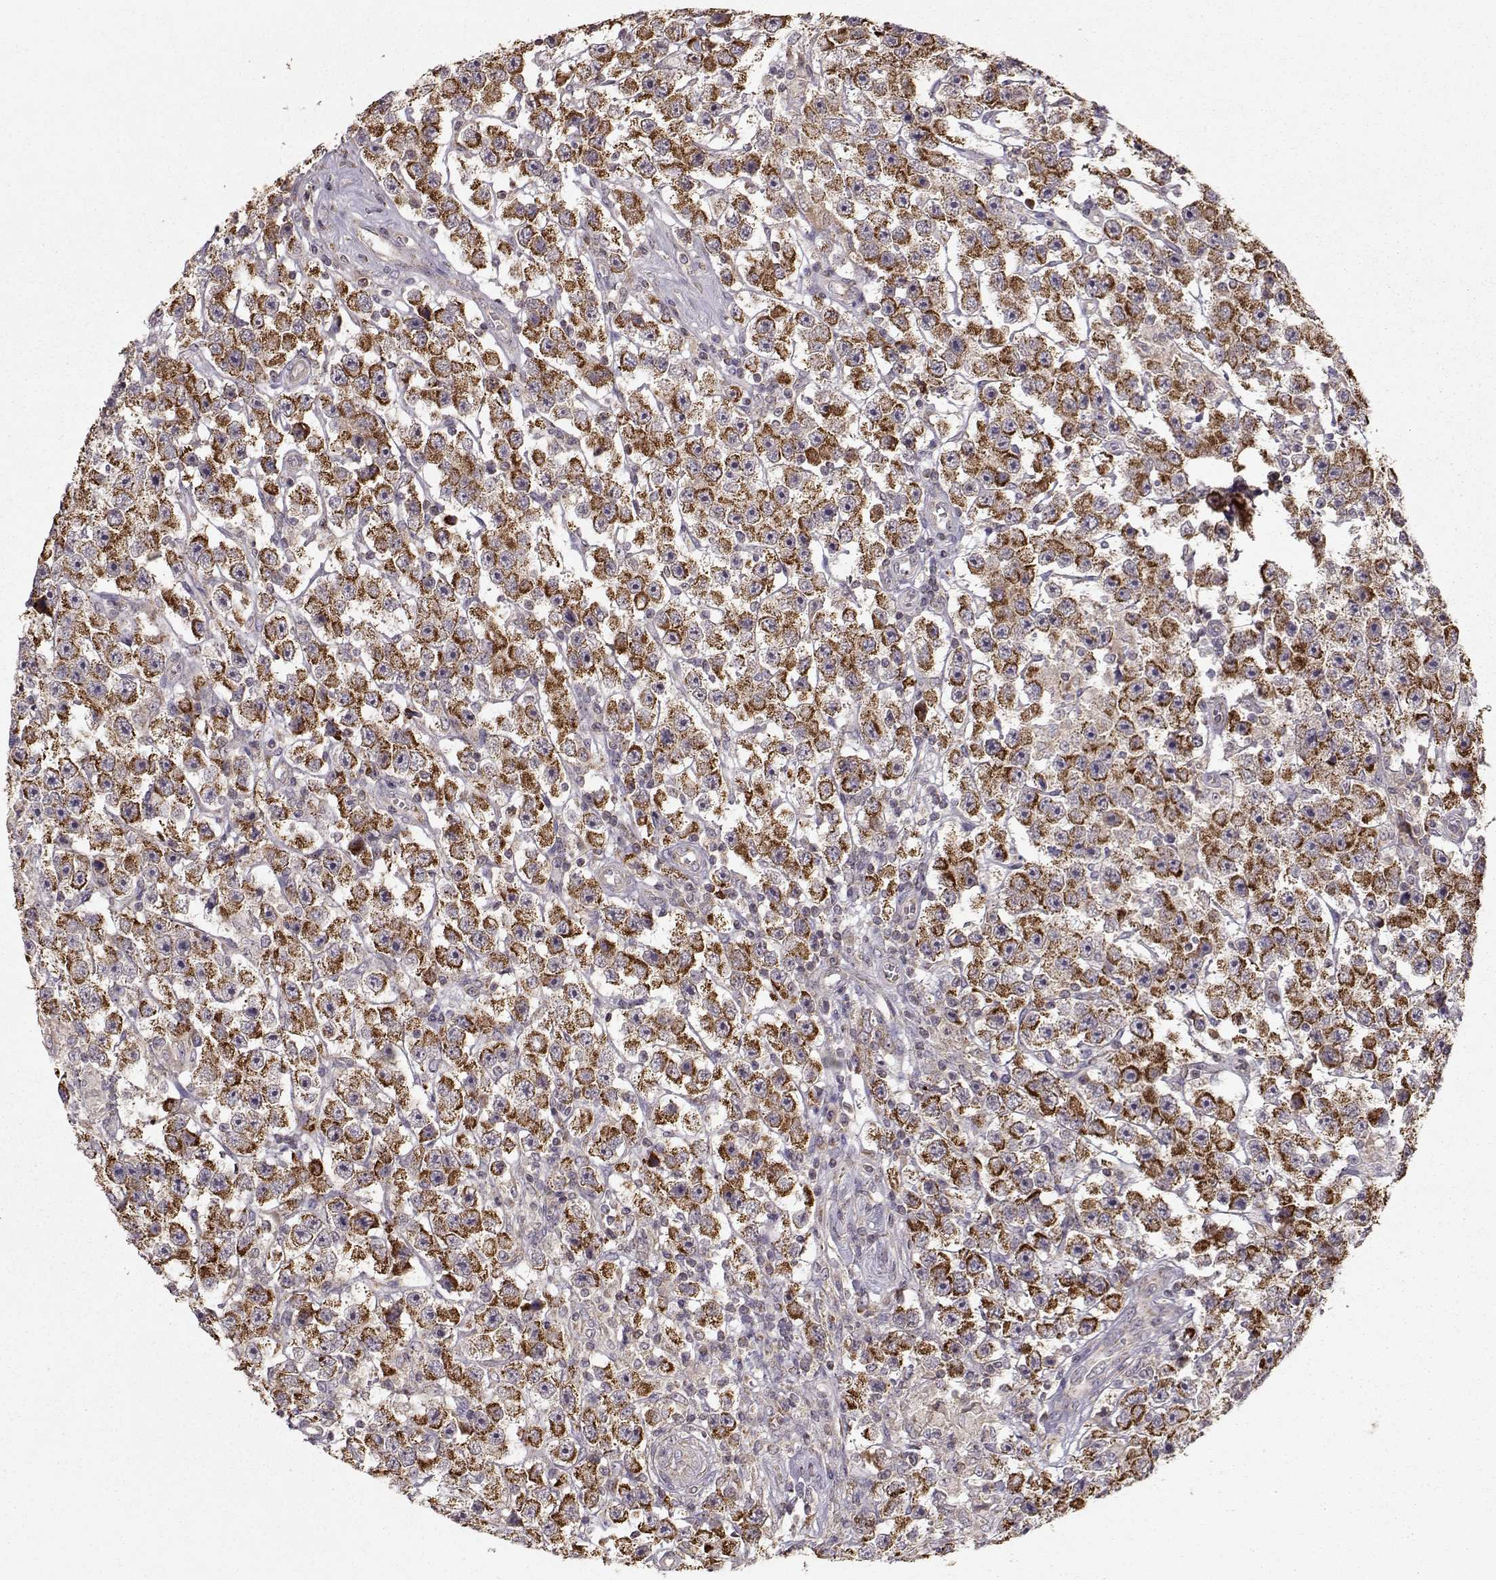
{"staining": {"intensity": "strong", "quantity": ">75%", "location": "cytoplasmic/membranous"}, "tissue": "testis cancer", "cell_type": "Tumor cells", "image_type": "cancer", "snomed": [{"axis": "morphology", "description": "Seminoma, NOS"}, {"axis": "topography", "description": "Testis"}], "caption": "Seminoma (testis) was stained to show a protein in brown. There is high levels of strong cytoplasmic/membranous positivity in approximately >75% of tumor cells.", "gene": "CMTM3", "patient": {"sex": "male", "age": 45}}